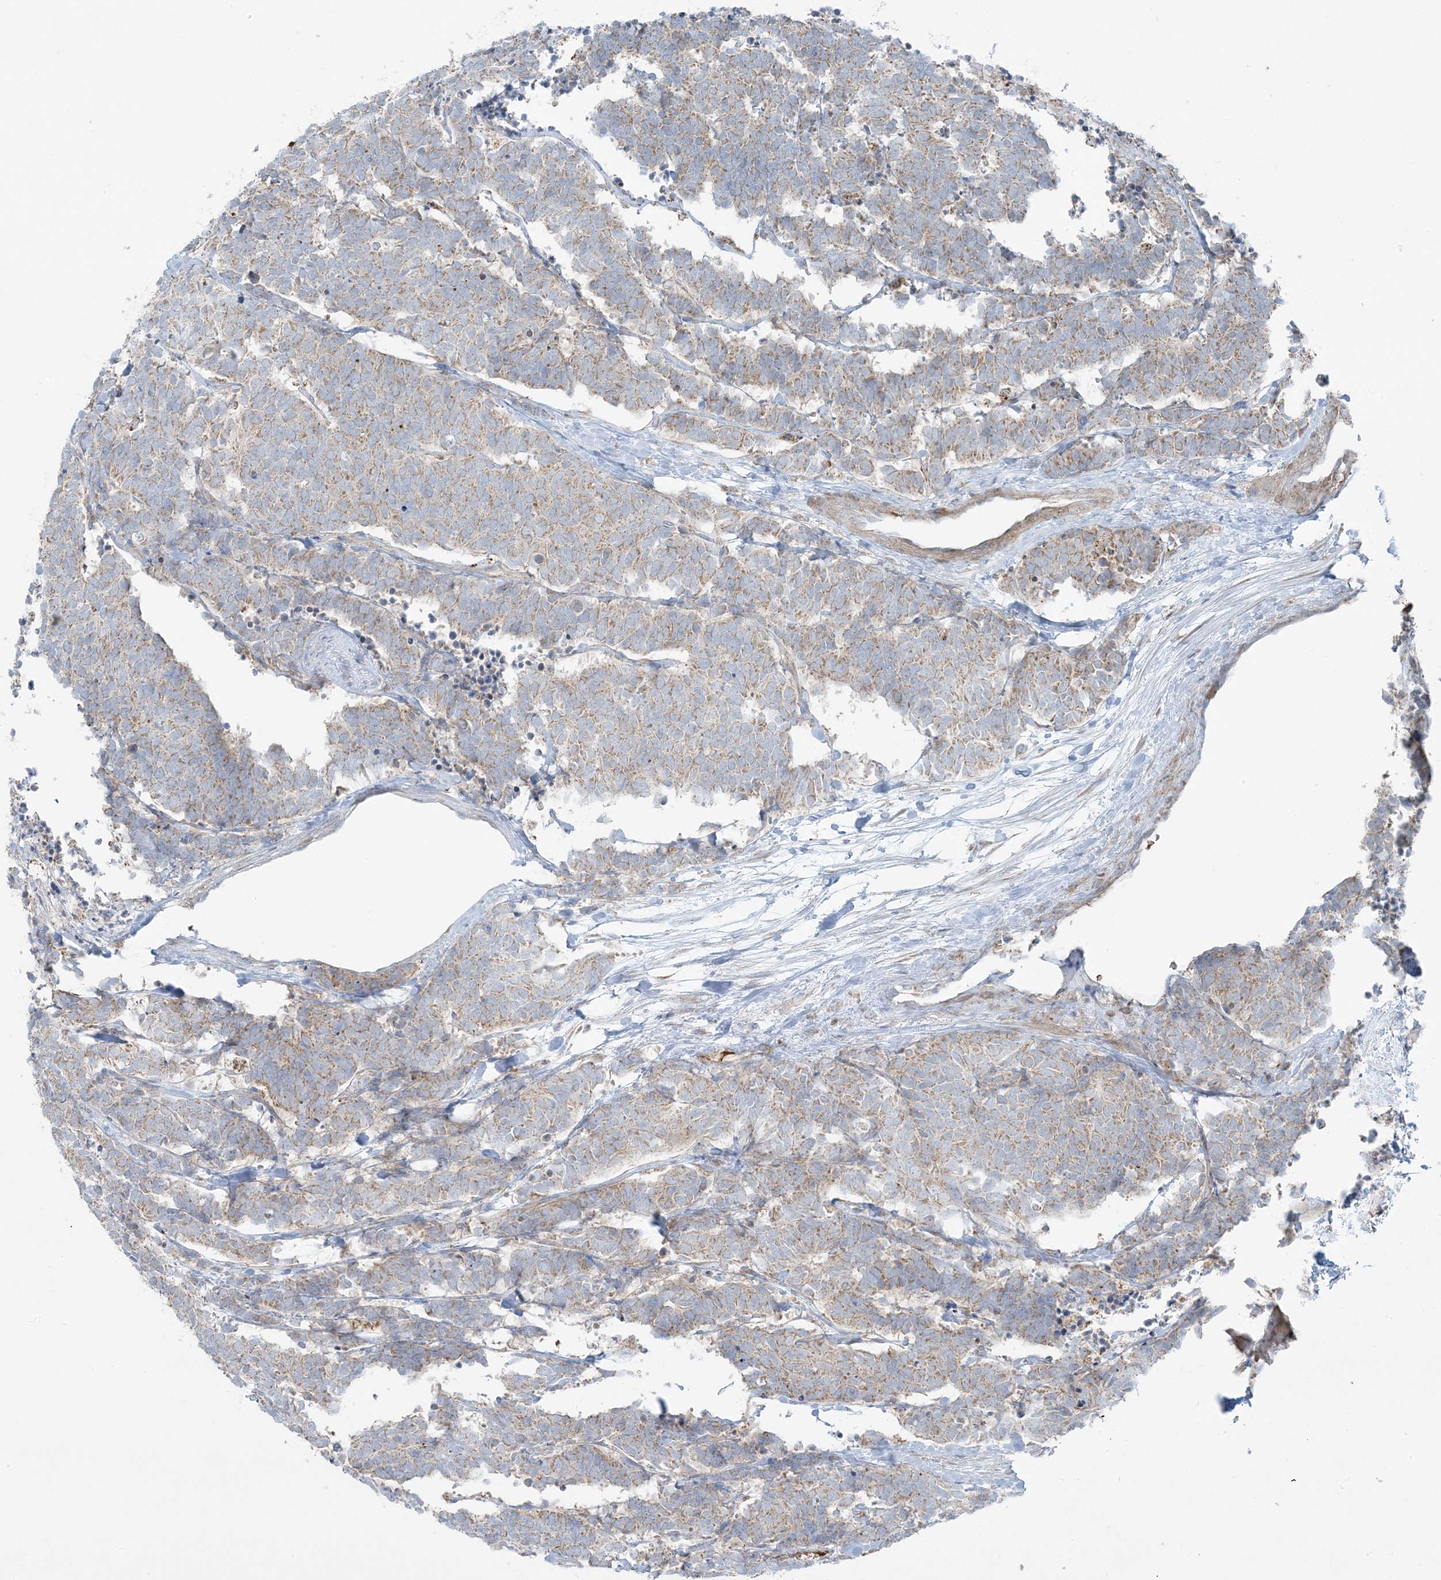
{"staining": {"intensity": "weak", "quantity": ">75%", "location": "cytoplasmic/membranous"}, "tissue": "carcinoid", "cell_type": "Tumor cells", "image_type": "cancer", "snomed": [{"axis": "morphology", "description": "Carcinoma, NOS"}, {"axis": "morphology", "description": "Carcinoid, malignant, NOS"}, {"axis": "topography", "description": "Urinary bladder"}], "caption": "Weak cytoplasmic/membranous protein expression is seen in approximately >75% of tumor cells in carcinoid.", "gene": "PIK3R4", "patient": {"sex": "male", "age": 57}}